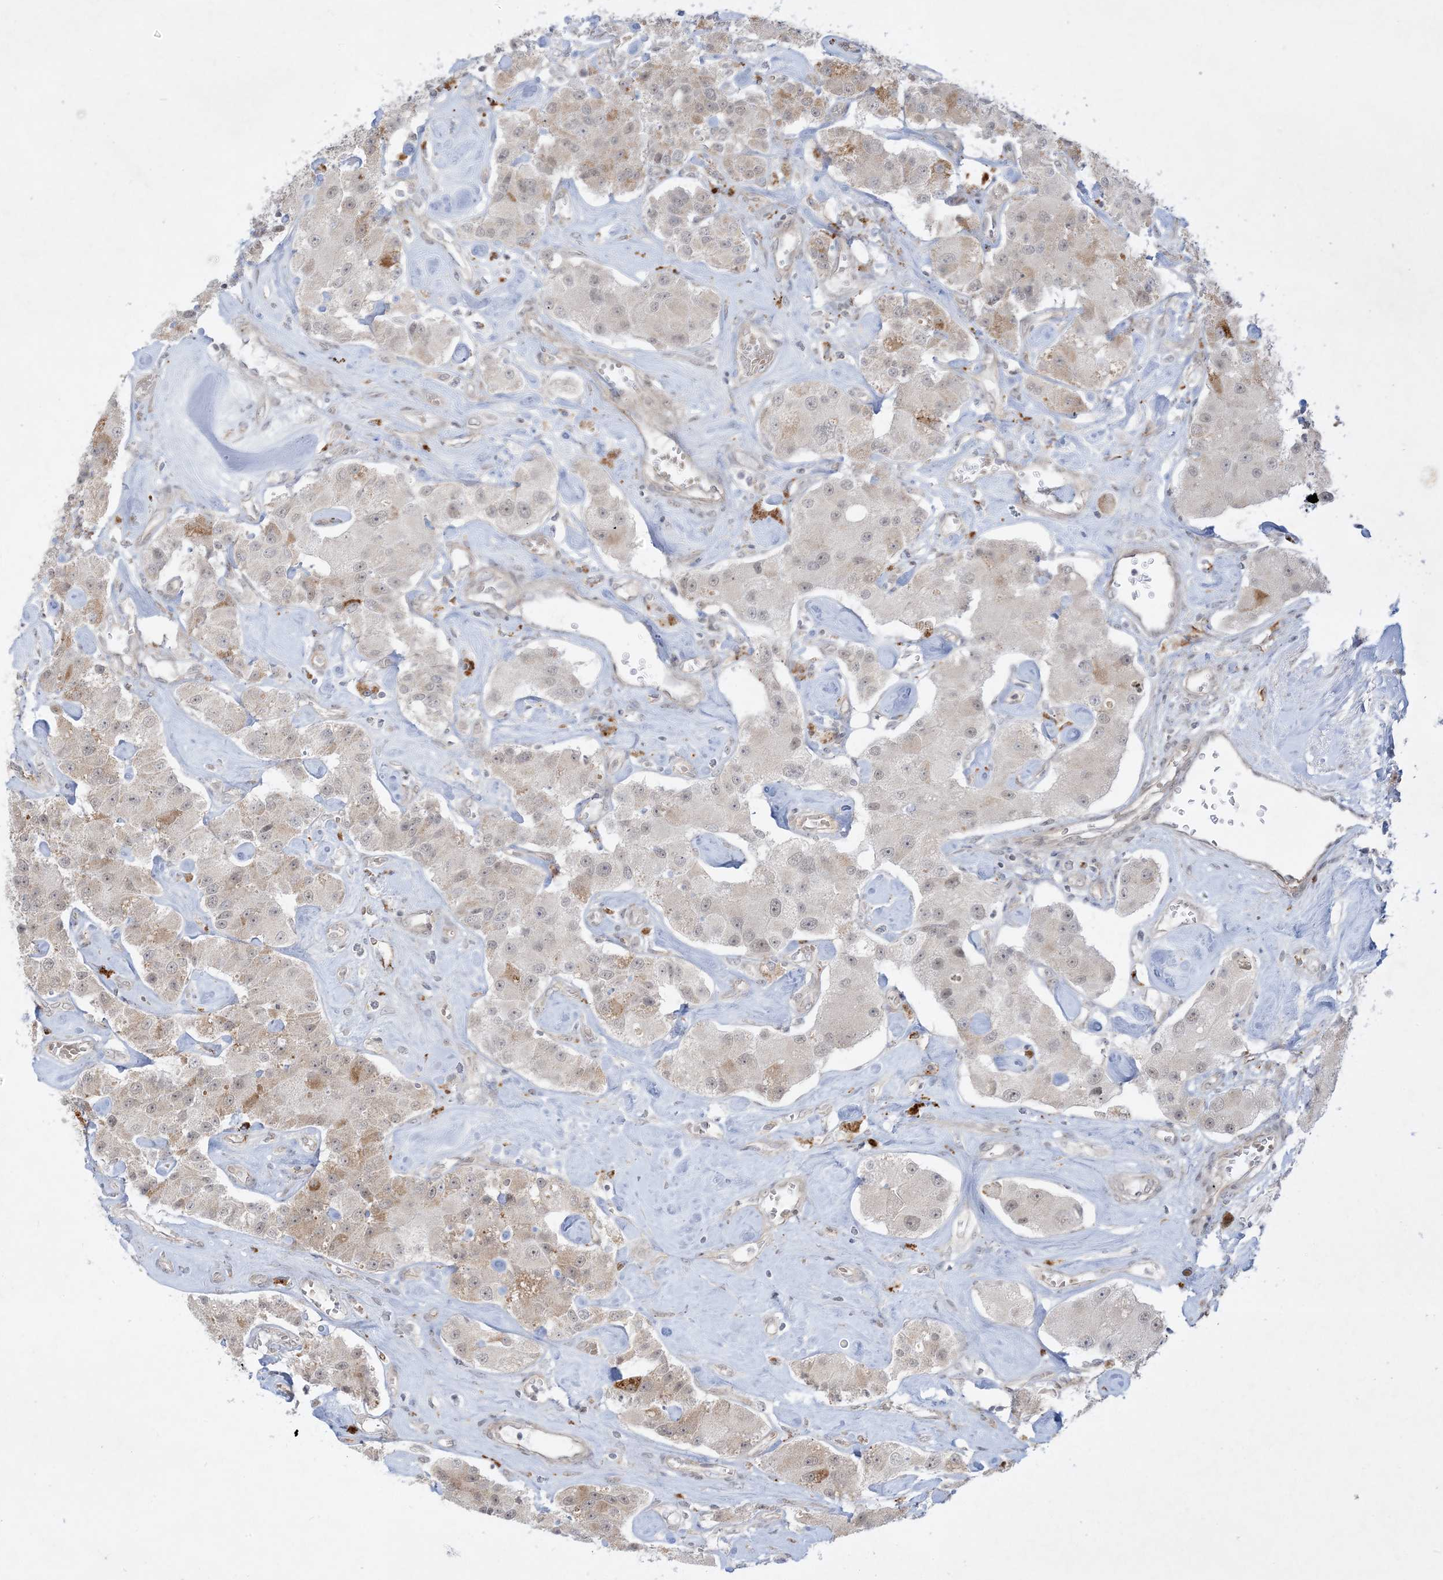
{"staining": {"intensity": "weak", "quantity": ">75%", "location": "cytoplasmic/membranous,nuclear"}, "tissue": "carcinoid", "cell_type": "Tumor cells", "image_type": "cancer", "snomed": [{"axis": "morphology", "description": "Carcinoid, malignant, NOS"}, {"axis": "topography", "description": "Pancreas"}], "caption": "Immunohistochemistry of human carcinoid shows low levels of weak cytoplasmic/membranous and nuclear positivity in approximately >75% of tumor cells.", "gene": "PTK6", "patient": {"sex": "male", "age": 41}}